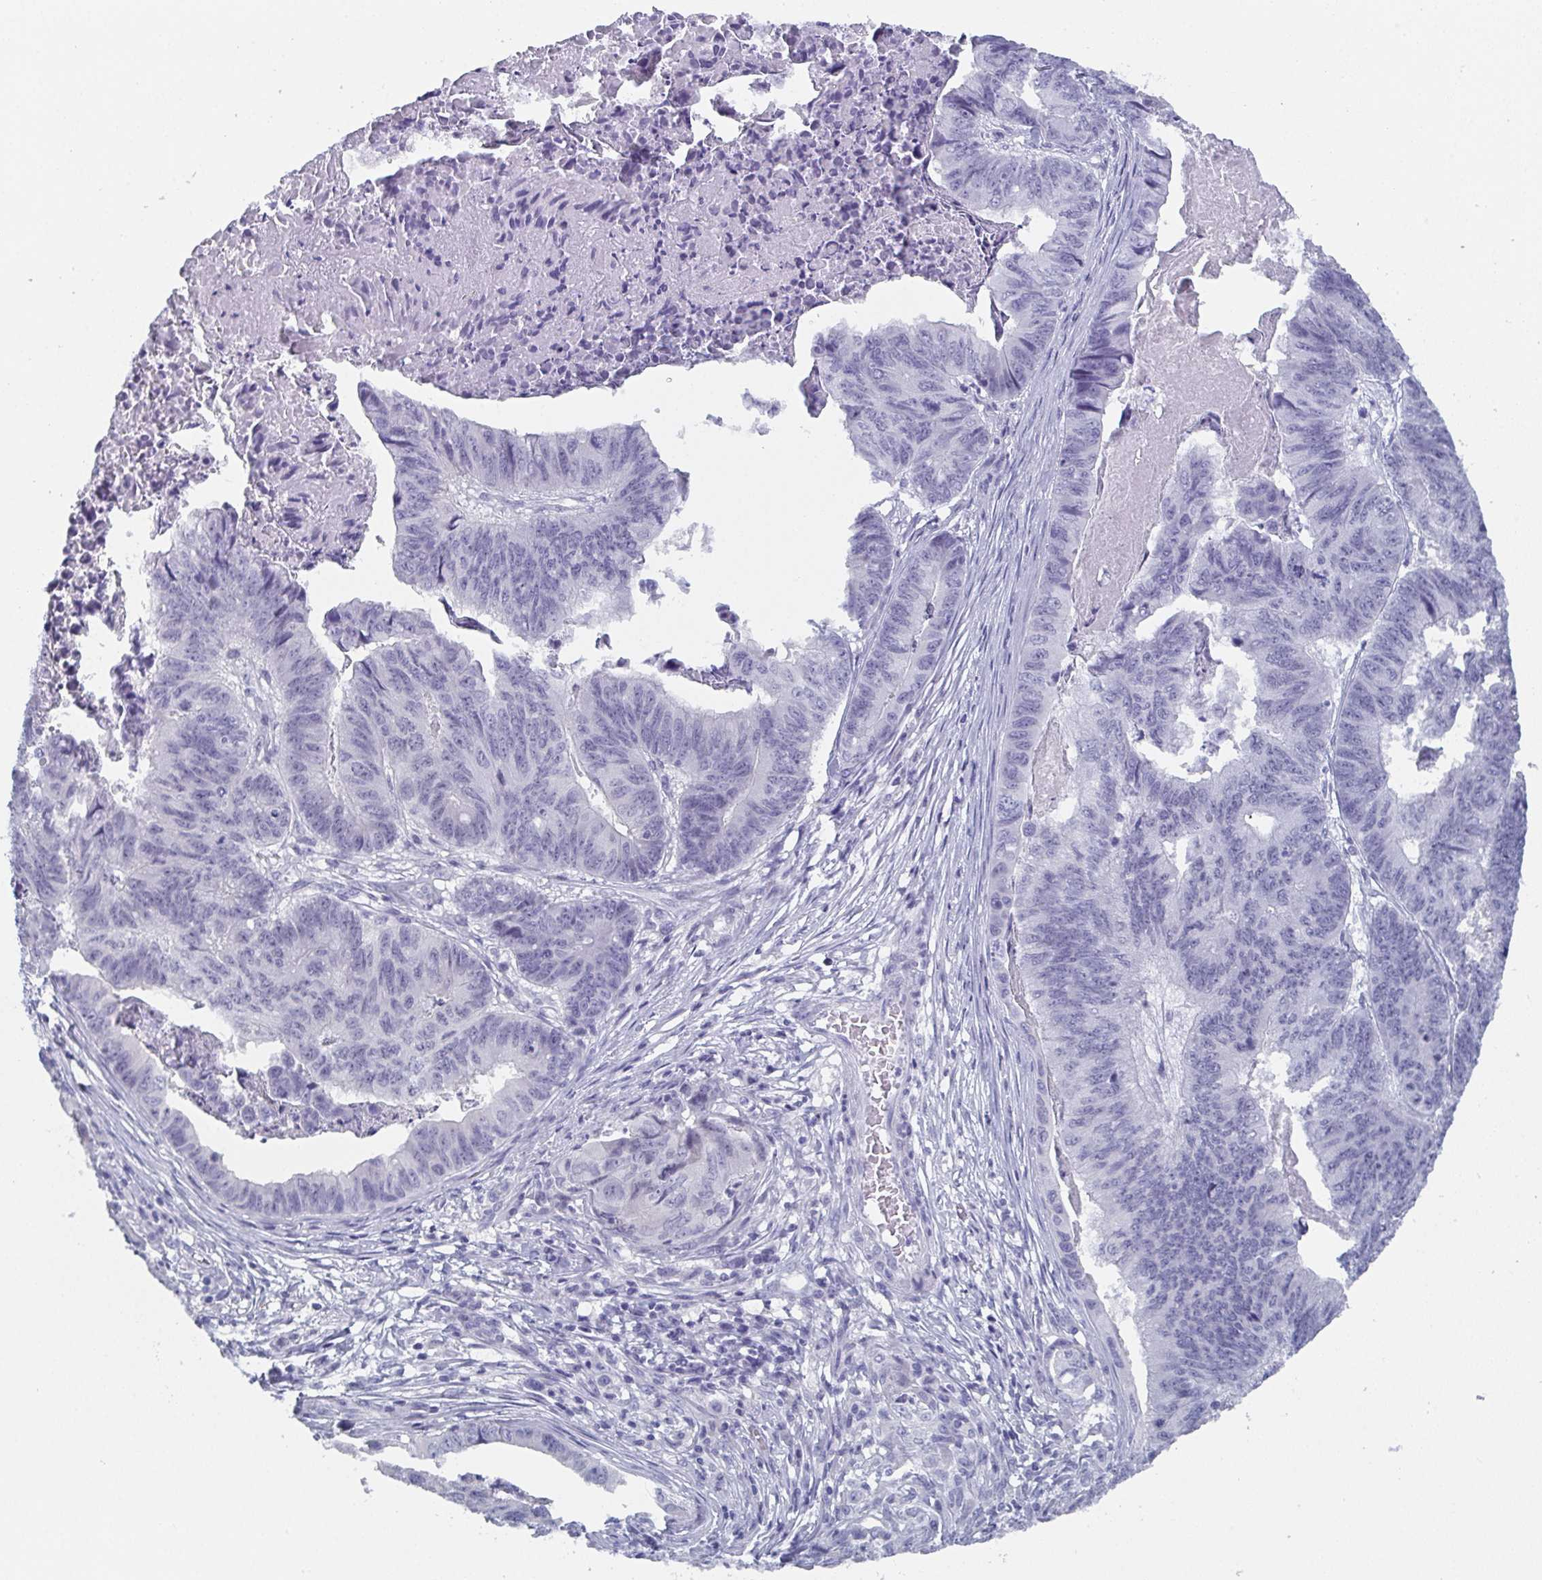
{"staining": {"intensity": "negative", "quantity": "none", "location": "none"}, "tissue": "stomach cancer", "cell_type": "Tumor cells", "image_type": "cancer", "snomed": [{"axis": "morphology", "description": "Adenocarcinoma, NOS"}, {"axis": "topography", "description": "Stomach, lower"}], "caption": "Micrograph shows no protein expression in tumor cells of stomach adenocarcinoma tissue.", "gene": "DYDC2", "patient": {"sex": "male", "age": 77}}